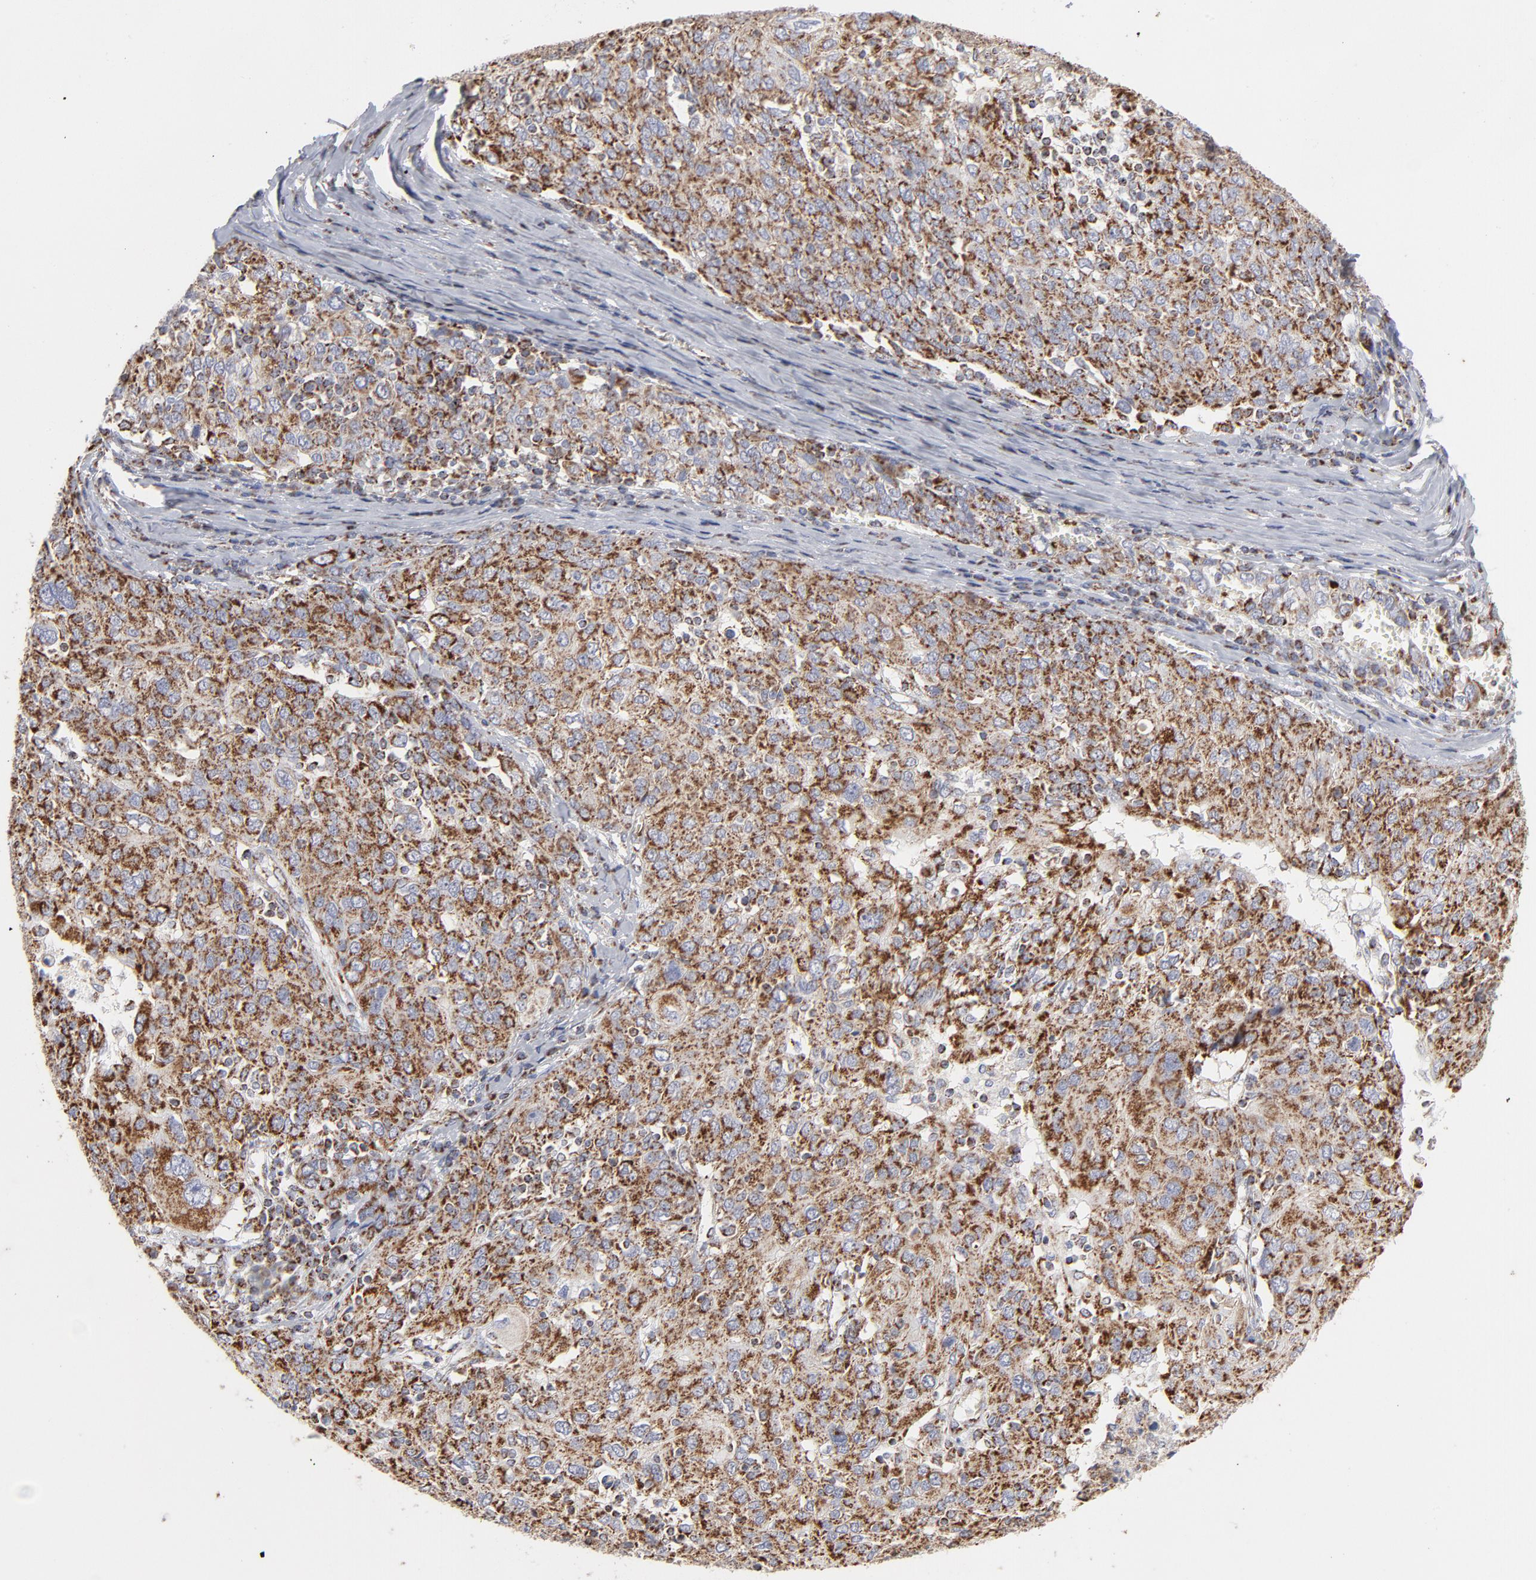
{"staining": {"intensity": "strong", "quantity": ">75%", "location": "cytoplasmic/membranous"}, "tissue": "ovarian cancer", "cell_type": "Tumor cells", "image_type": "cancer", "snomed": [{"axis": "morphology", "description": "Carcinoma, endometroid"}, {"axis": "topography", "description": "Ovary"}], "caption": "A histopathology image of ovarian cancer (endometroid carcinoma) stained for a protein displays strong cytoplasmic/membranous brown staining in tumor cells.", "gene": "ASB3", "patient": {"sex": "female", "age": 50}}